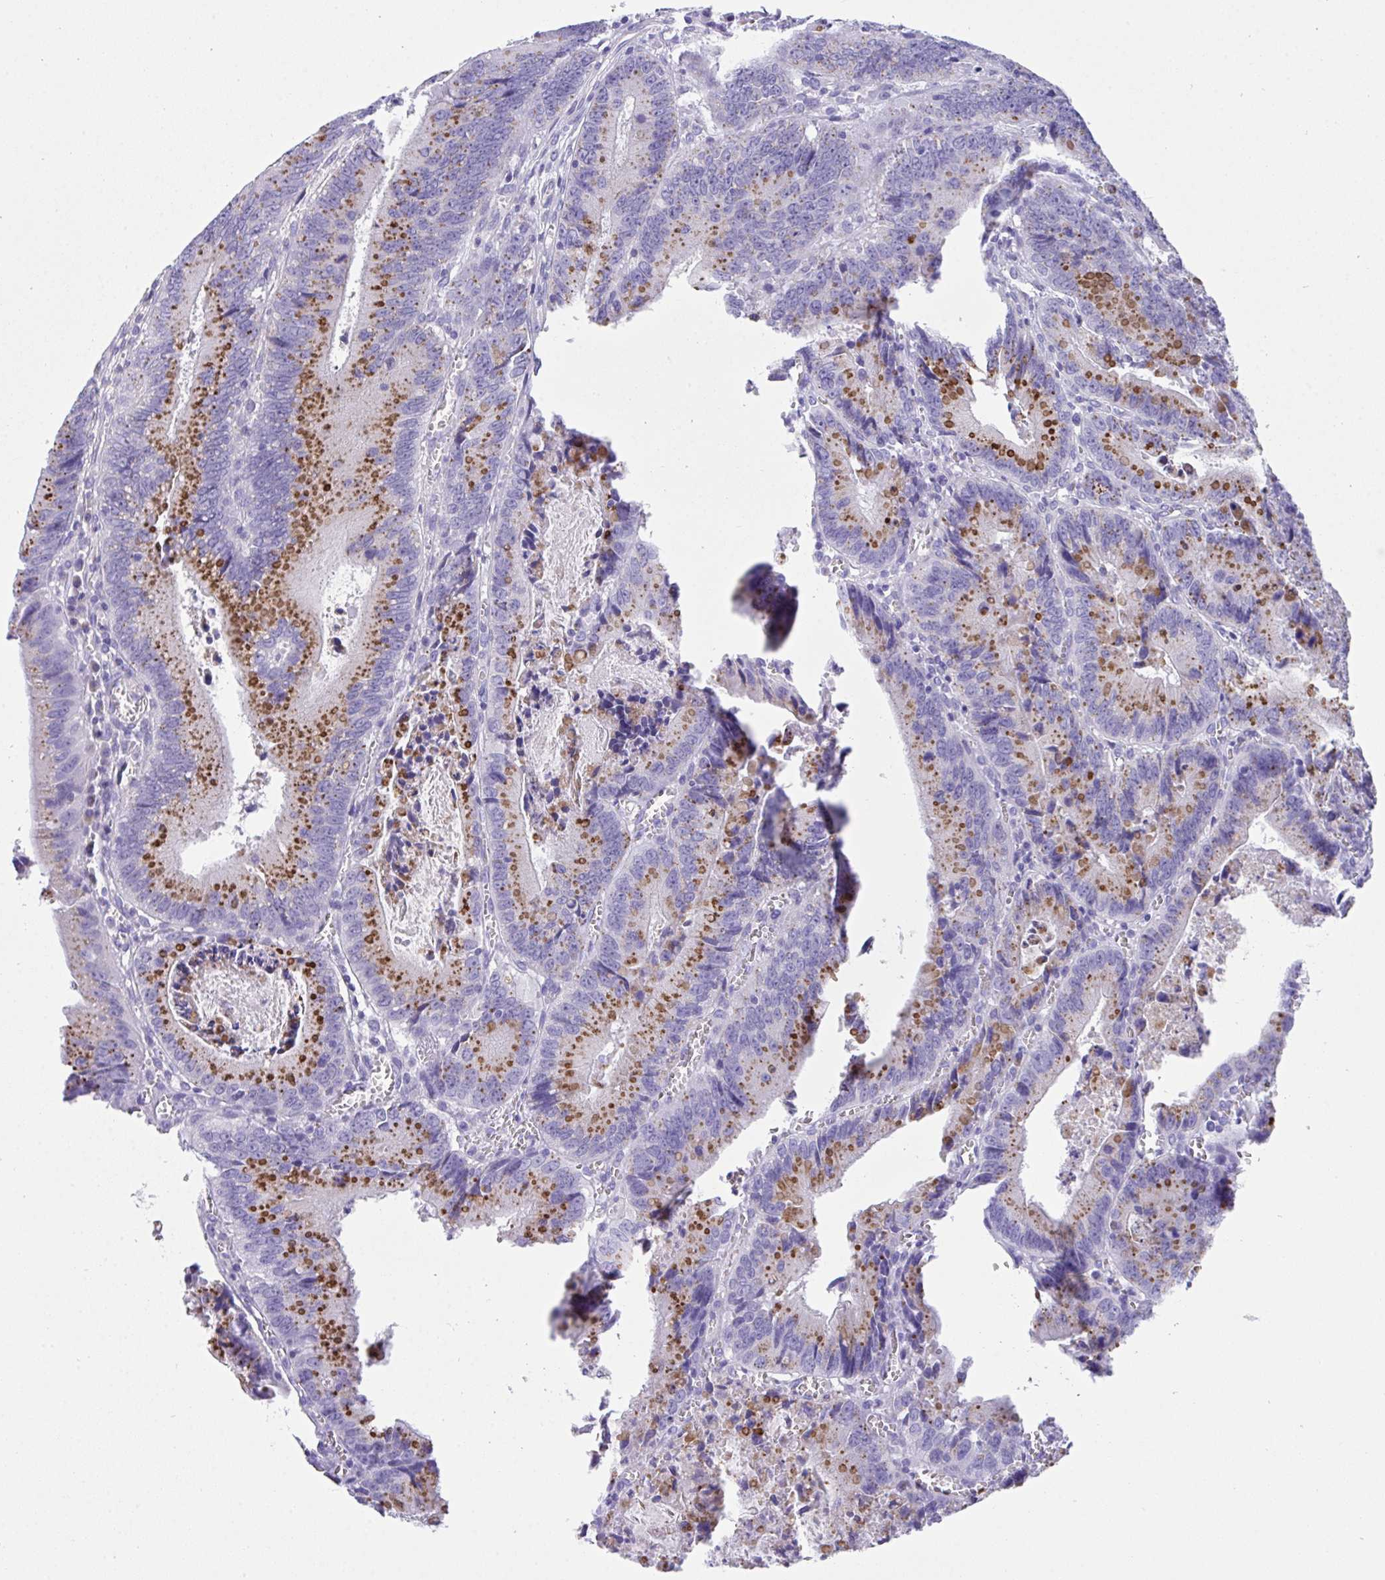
{"staining": {"intensity": "moderate", "quantity": ">75%", "location": "cytoplasmic/membranous"}, "tissue": "colorectal cancer", "cell_type": "Tumor cells", "image_type": "cancer", "snomed": [{"axis": "morphology", "description": "Adenocarcinoma, NOS"}, {"axis": "topography", "description": "Rectum"}], "caption": "Immunohistochemistry (IHC) photomicrograph of neoplastic tissue: human colorectal cancer (adenocarcinoma) stained using immunohistochemistry (IHC) demonstrates medium levels of moderate protein expression localized specifically in the cytoplasmic/membranous of tumor cells, appearing as a cytoplasmic/membranous brown color.", "gene": "TMEM106B", "patient": {"sex": "female", "age": 81}}